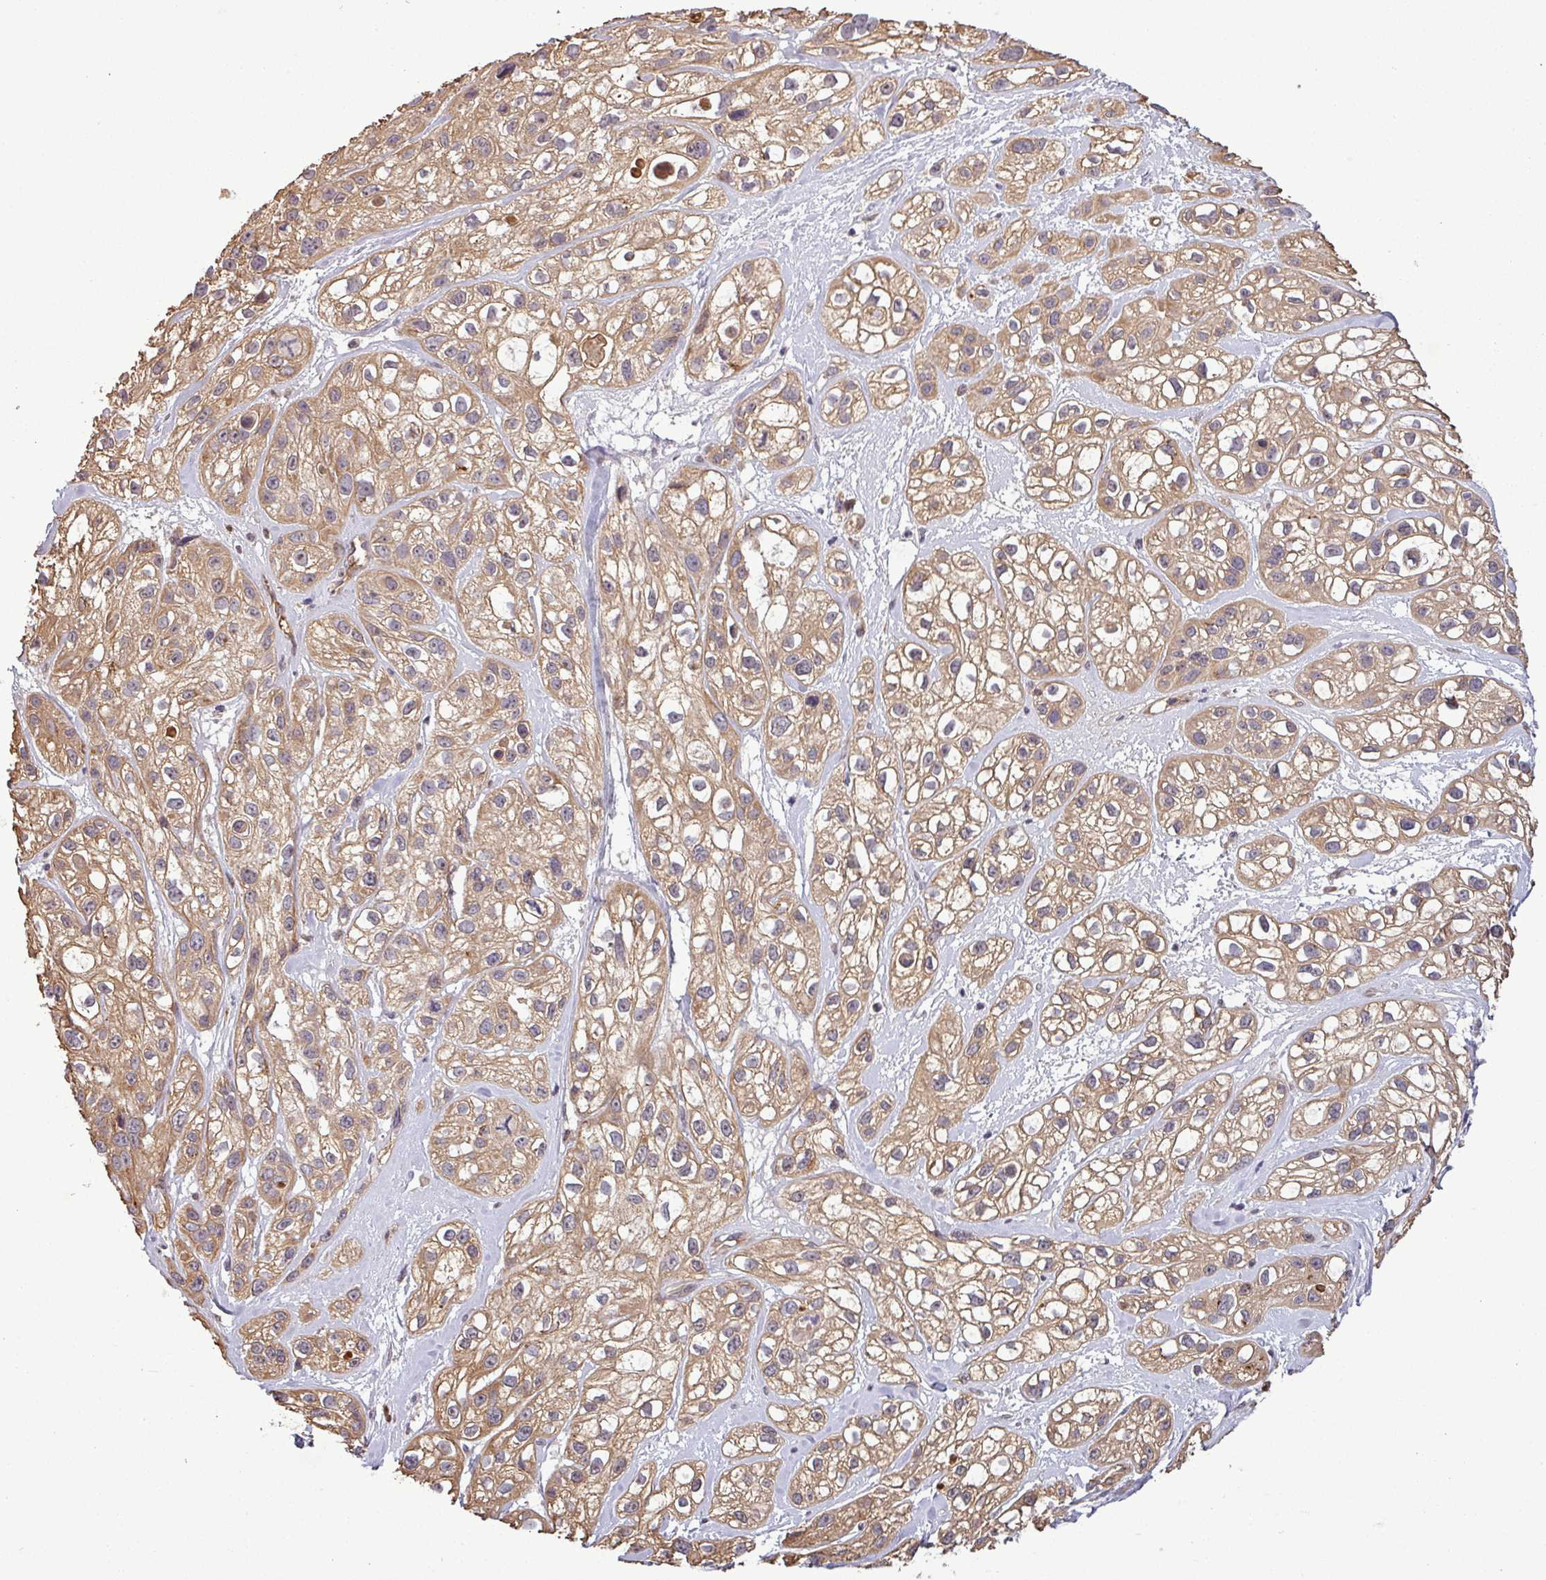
{"staining": {"intensity": "moderate", "quantity": ">75%", "location": "cytoplasmic/membranous"}, "tissue": "skin cancer", "cell_type": "Tumor cells", "image_type": "cancer", "snomed": [{"axis": "morphology", "description": "Squamous cell carcinoma, NOS"}, {"axis": "topography", "description": "Skin"}], "caption": "A micrograph showing moderate cytoplasmic/membranous positivity in approximately >75% of tumor cells in skin cancer (squamous cell carcinoma), as visualized by brown immunohistochemical staining.", "gene": "PCDH1", "patient": {"sex": "male", "age": 82}}